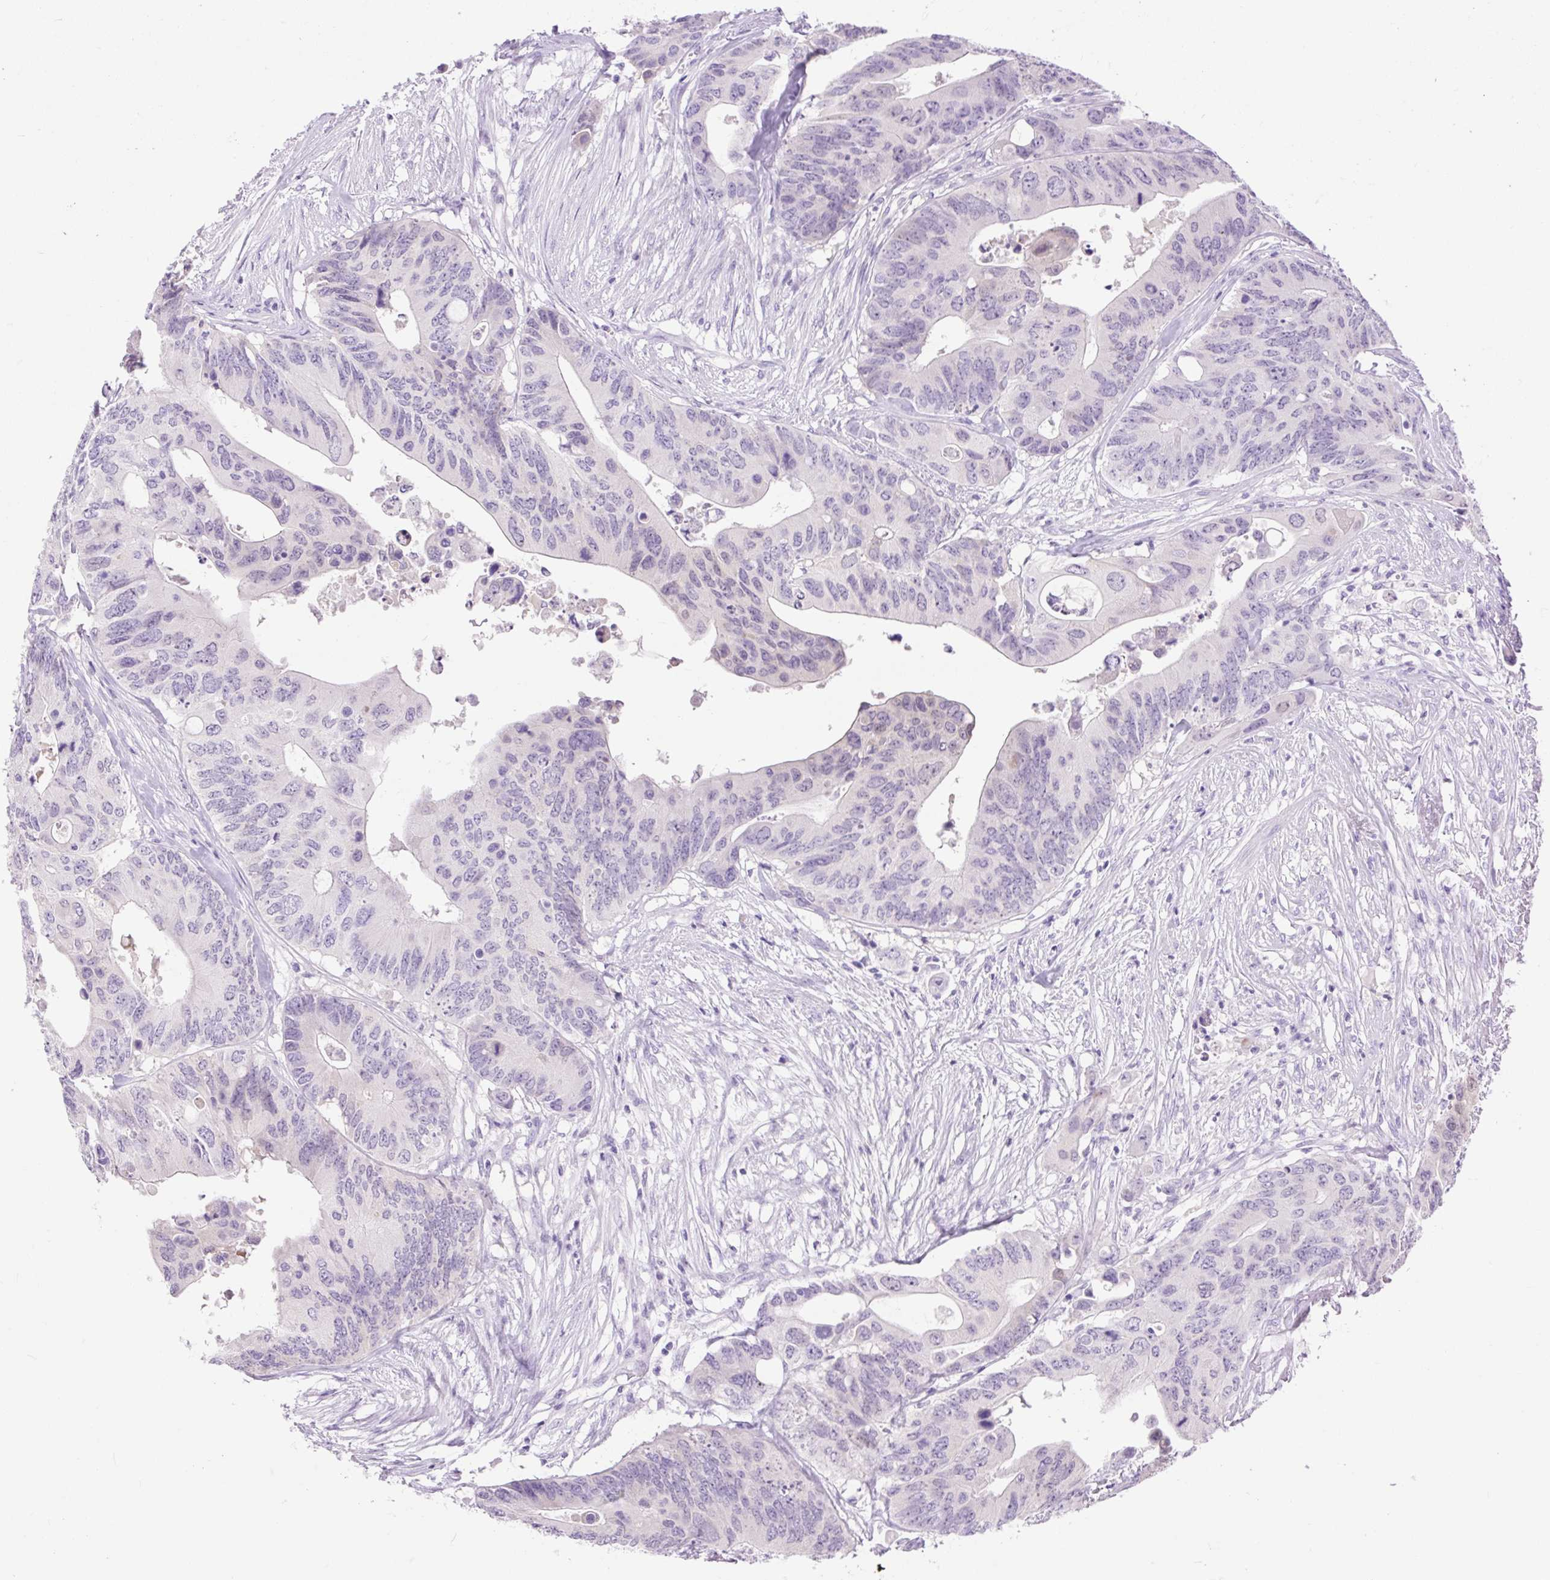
{"staining": {"intensity": "negative", "quantity": "none", "location": "none"}, "tissue": "colorectal cancer", "cell_type": "Tumor cells", "image_type": "cancer", "snomed": [{"axis": "morphology", "description": "Adenocarcinoma, NOS"}, {"axis": "topography", "description": "Colon"}], "caption": "Immunohistochemical staining of colorectal cancer (adenocarcinoma) reveals no significant staining in tumor cells. The staining was performed using DAB to visualize the protein expression in brown, while the nuclei were stained in blue with hematoxylin (Magnification: 20x).", "gene": "SLC25A40", "patient": {"sex": "male", "age": 71}}